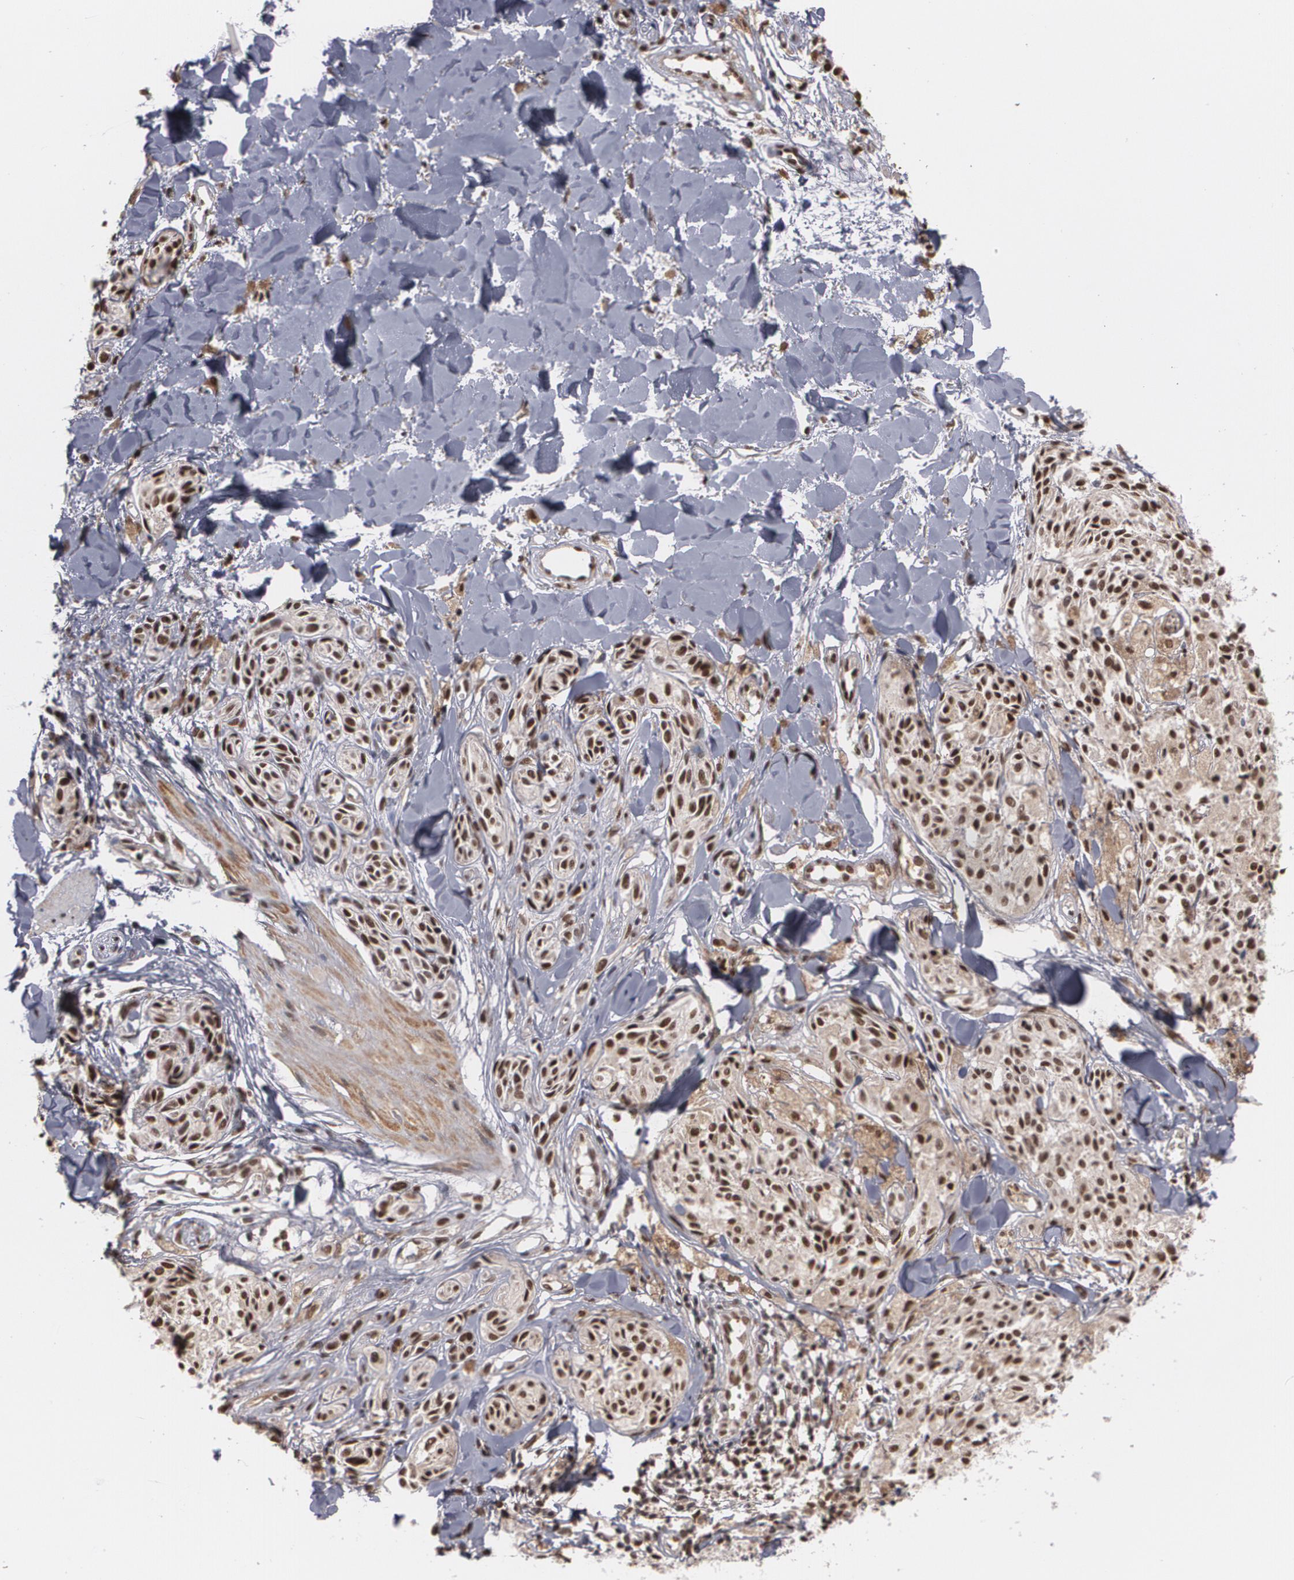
{"staining": {"intensity": "moderate", "quantity": ">75%", "location": "nuclear"}, "tissue": "melanoma", "cell_type": "Tumor cells", "image_type": "cancer", "snomed": [{"axis": "morphology", "description": "Malignant melanoma, Metastatic site"}, {"axis": "topography", "description": "Skin"}], "caption": "Tumor cells display moderate nuclear expression in about >75% of cells in malignant melanoma (metastatic site). Nuclei are stained in blue.", "gene": "ZNF234", "patient": {"sex": "female", "age": 66}}